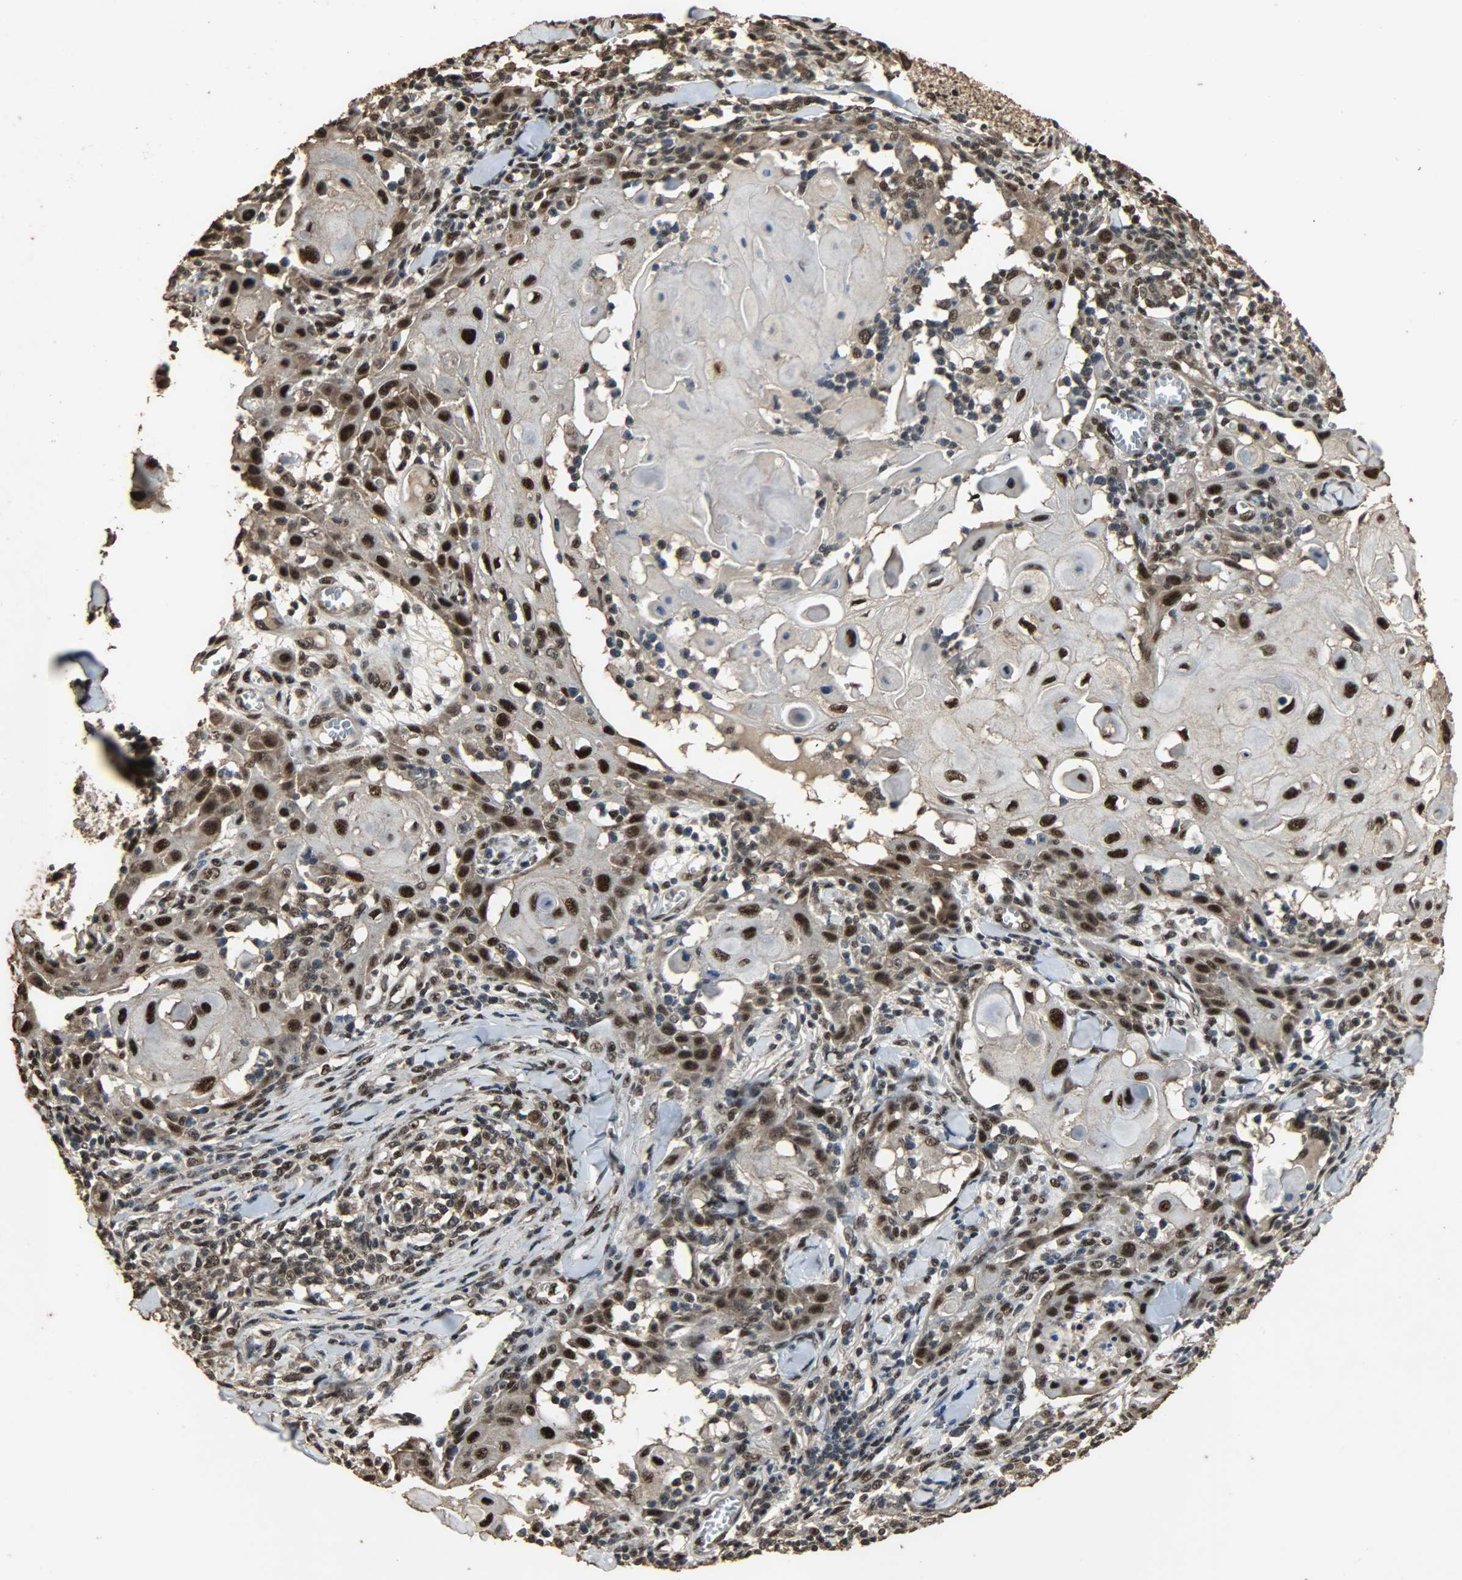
{"staining": {"intensity": "strong", "quantity": ">75%", "location": "cytoplasmic/membranous,nuclear"}, "tissue": "skin cancer", "cell_type": "Tumor cells", "image_type": "cancer", "snomed": [{"axis": "morphology", "description": "Squamous cell carcinoma, NOS"}, {"axis": "topography", "description": "Skin"}], "caption": "A photomicrograph of skin cancer stained for a protein shows strong cytoplasmic/membranous and nuclear brown staining in tumor cells.", "gene": "CCNT2", "patient": {"sex": "male", "age": 24}}